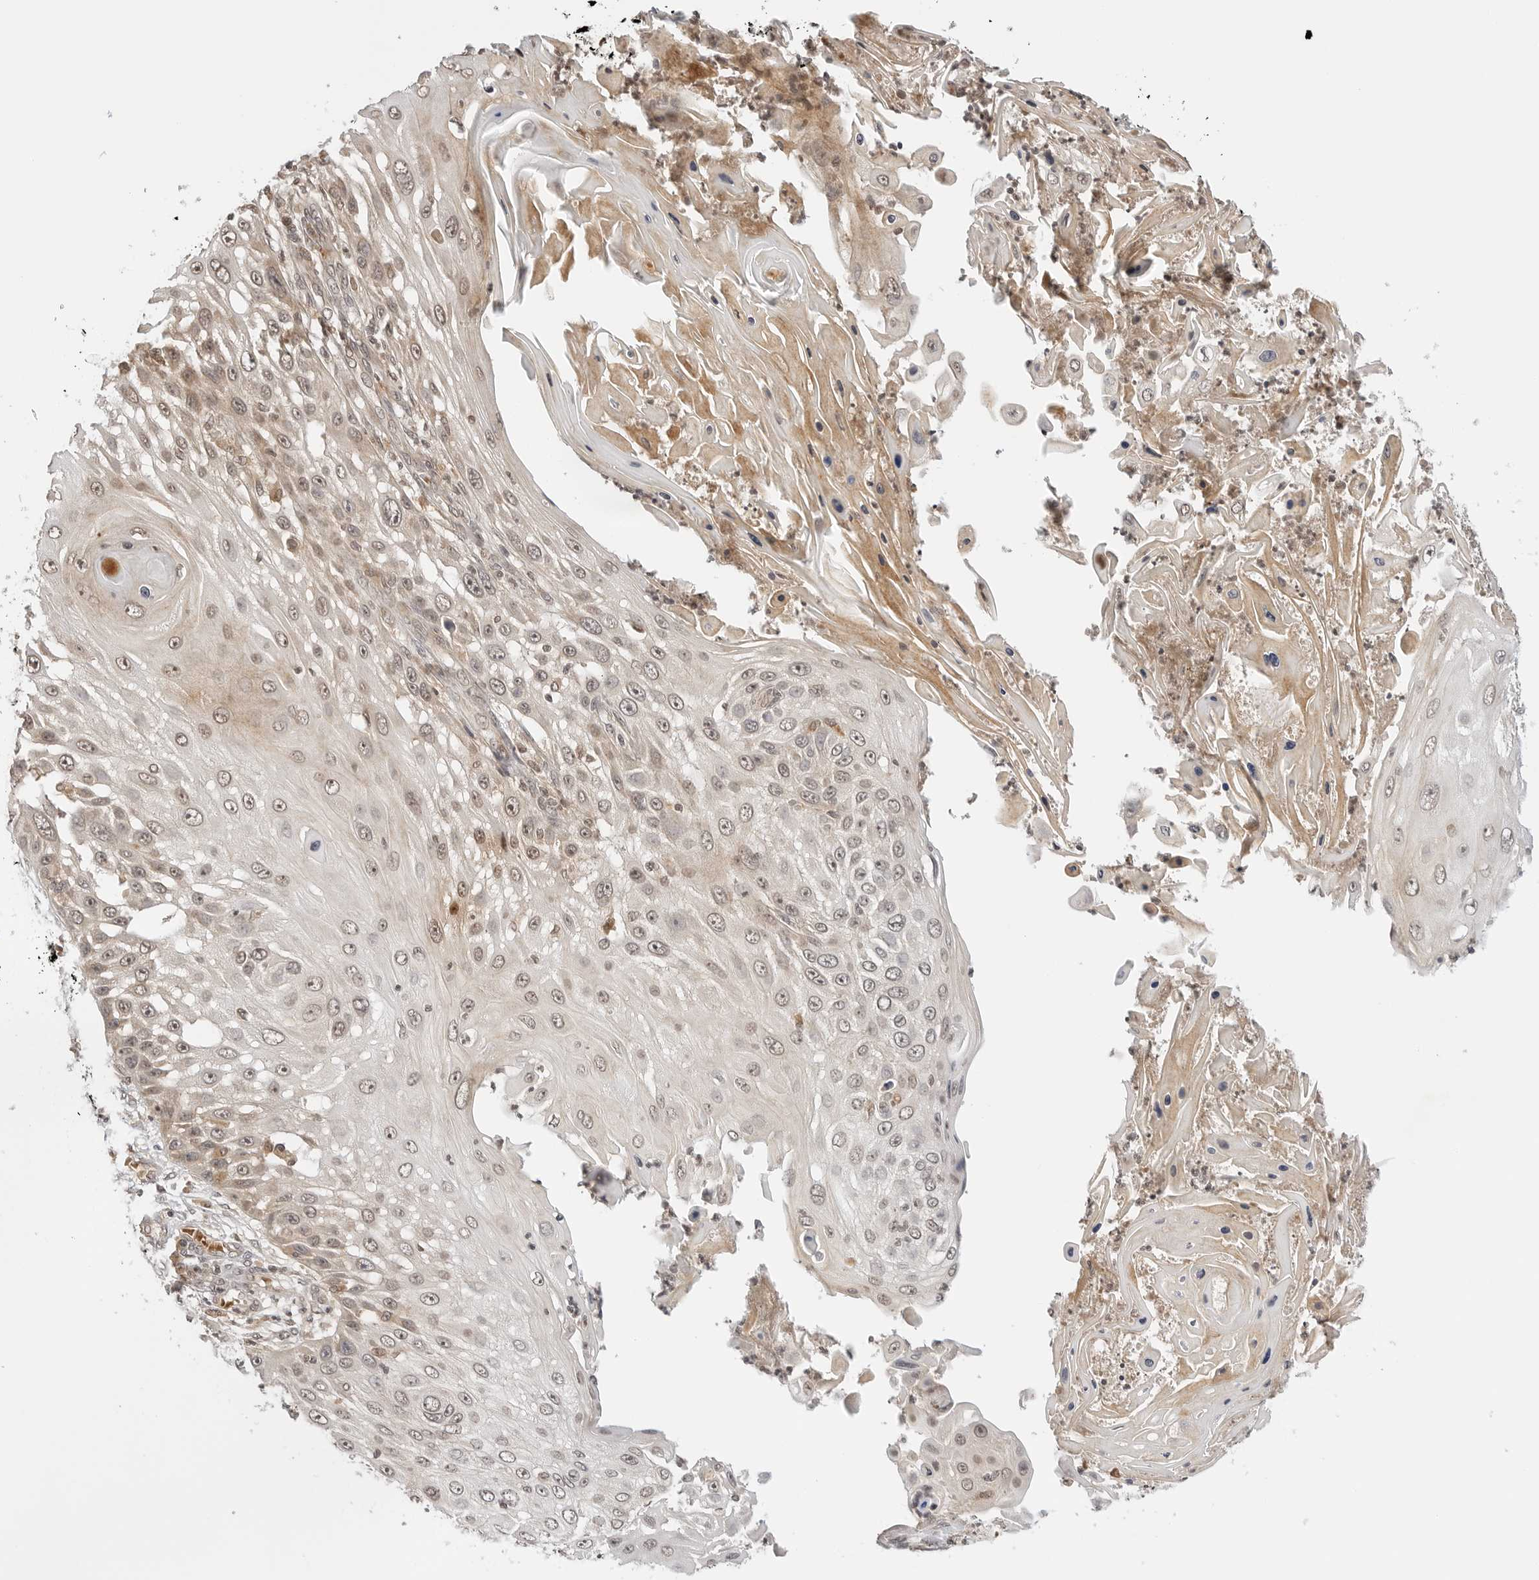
{"staining": {"intensity": "weak", "quantity": ">75%", "location": "cytoplasmic/membranous,nuclear"}, "tissue": "skin cancer", "cell_type": "Tumor cells", "image_type": "cancer", "snomed": [{"axis": "morphology", "description": "Squamous cell carcinoma, NOS"}, {"axis": "topography", "description": "Skin"}], "caption": "Weak cytoplasmic/membranous and nuclear positivity for a protein is appreciated in about >75% of tumor cells of skin cancer using IHC.", "gene": "GPR34", "patient": {"sex": "female", "age": 44}}